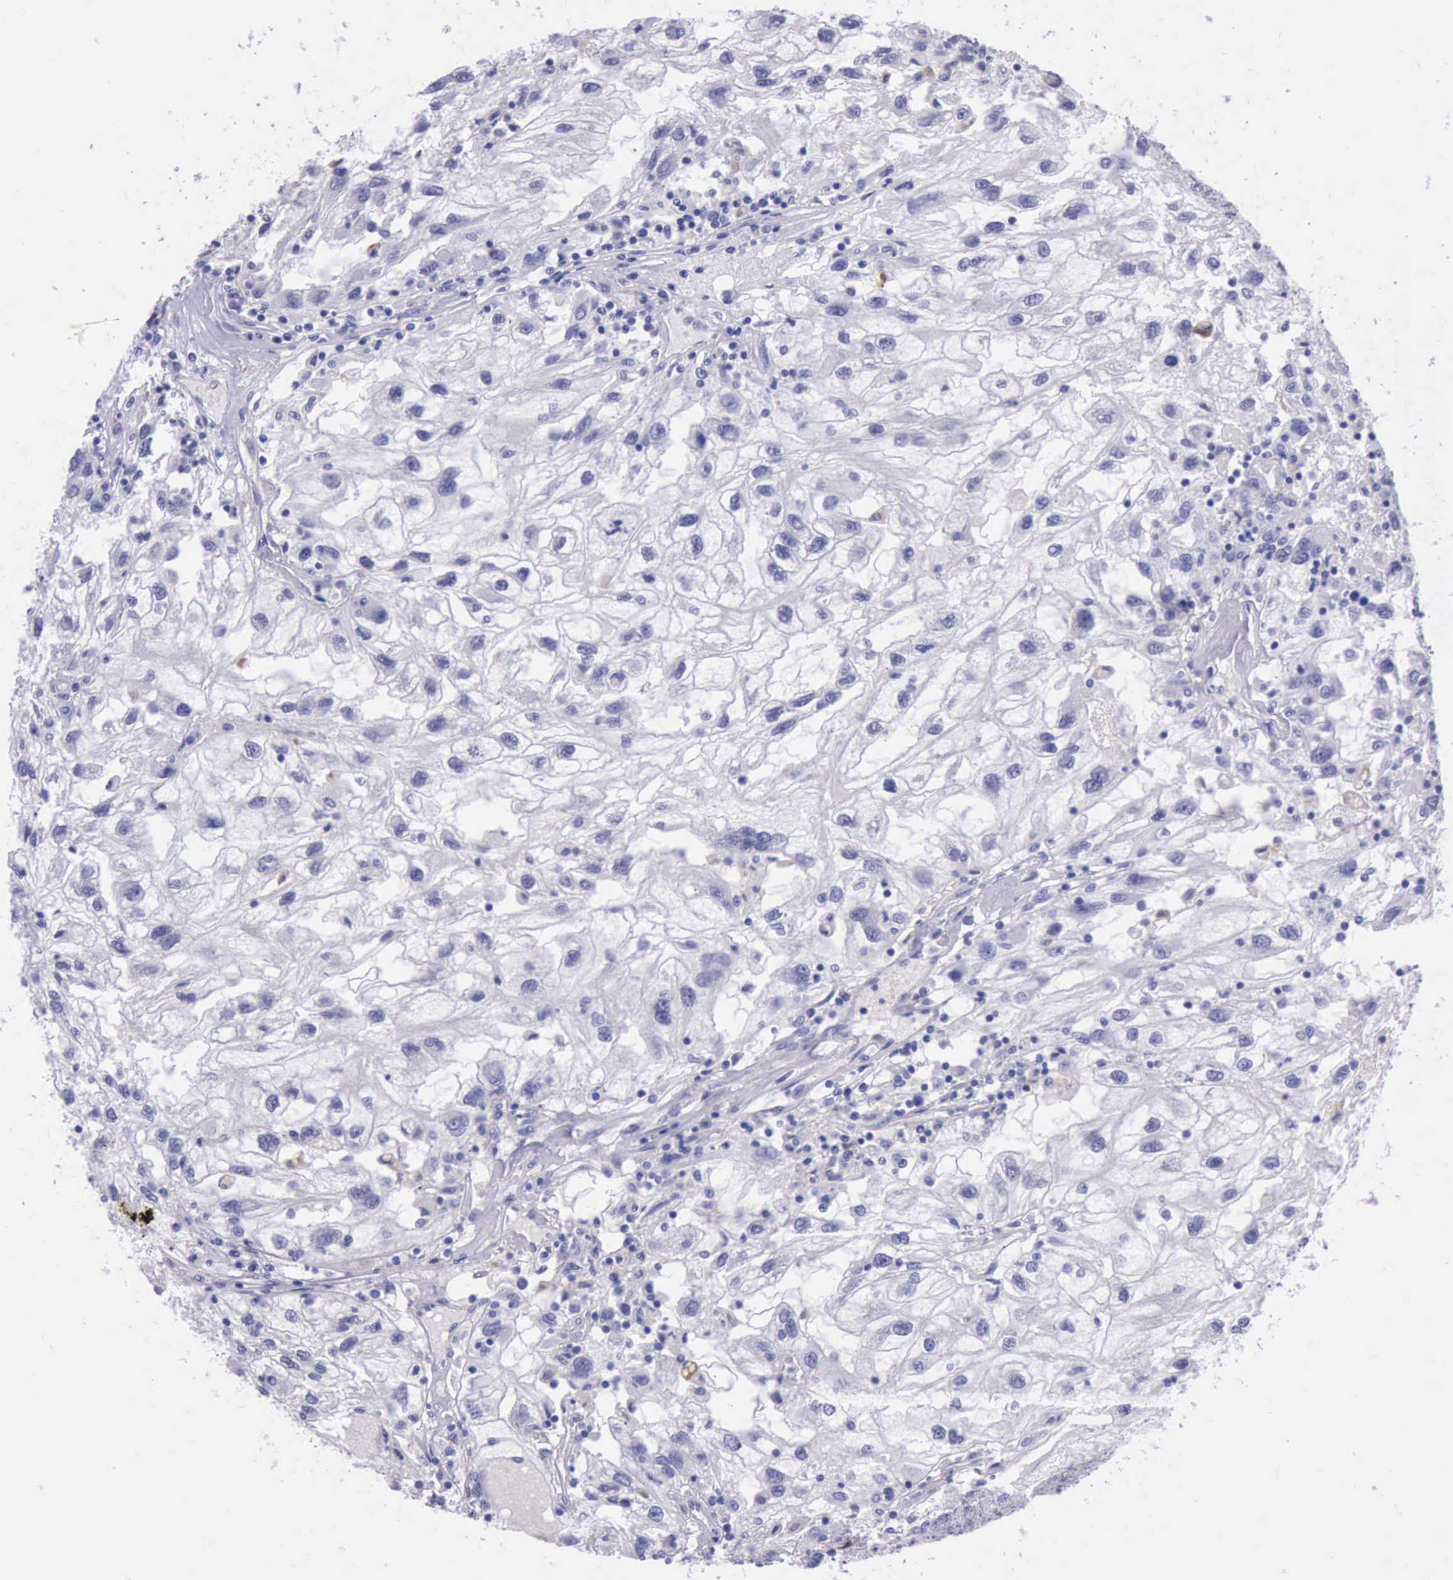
{"staining": {"intensity": "negative", "quantity": "none", "location": "none"}, "tissue": "renal cancer", "cell_type": "Tumor cells", "image_type": "cancer", "snomed": [{"axis": "morphology", "description": "Normal tissue, NOS"}, {"axis": "morphology", "description": "Adenocarcinoma, NOS"}, {"axis": "topography", "description": "Kidney"}], "caption": "Human renal cancer stained for a protein using IHC shows no staining in tumor cells.", "gene": "GLA", "patient": {"sex": "male", "age": 71}}